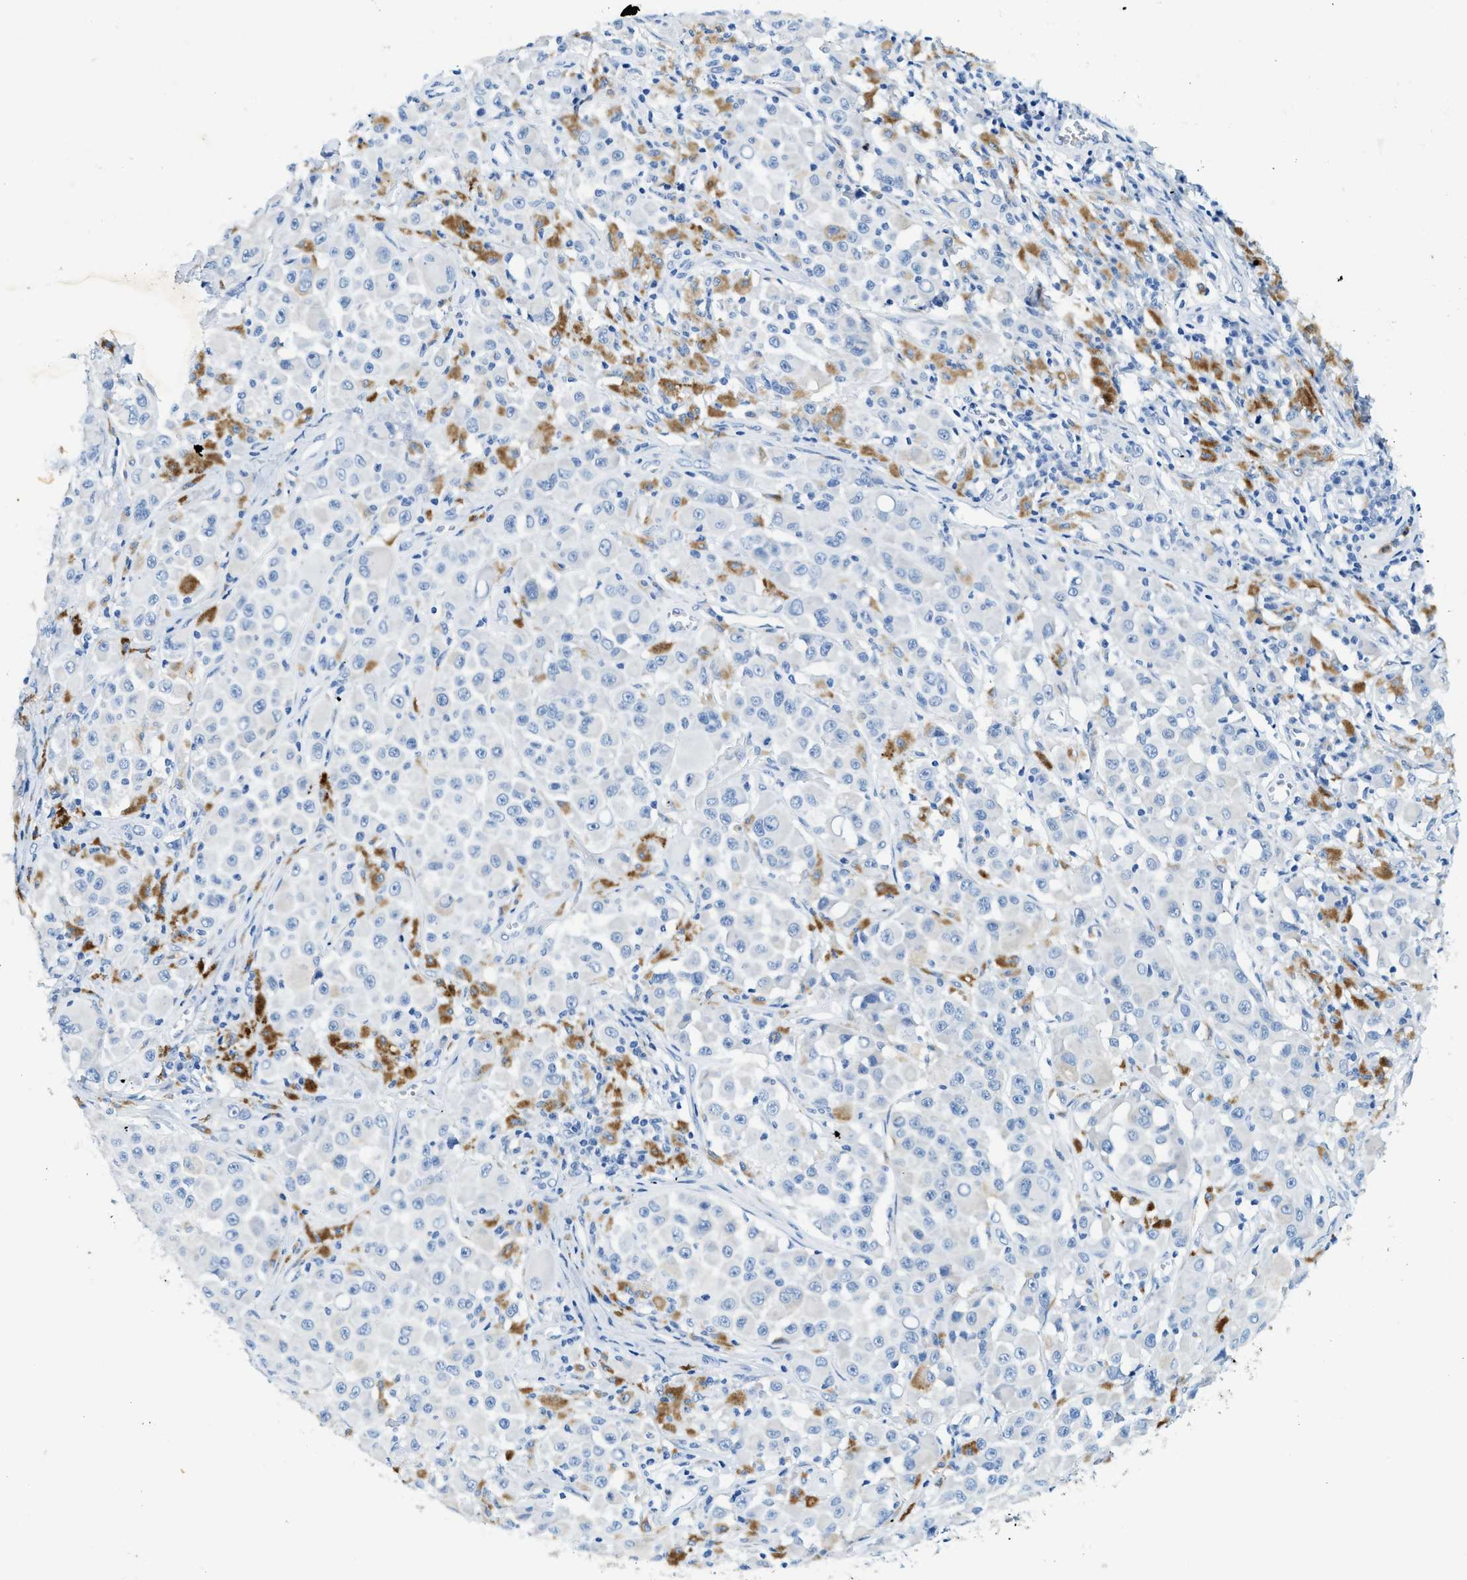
{"staining": {"intensity": "negative", "quantity": "none", "location": "none"}, "tissue": "melanoma", "cell_type": "Tumor cells", "image_type": "cancer", "snomed": [{"axis": "morphology", "description": "Malignant melanoma, NOS"}, {"axis": "topography", "description": "Skin"}], "caption": "Immunohistochemical staining of malignant melanoma shows no significant staining in tumor cells. The staining was performed using DAB (3,3'-diaminobenzidine) to visualize the protein expression in brown, while the nuclei were stained in blue with hematoxylin (Magnification: 20x).", "gene": "ZDHHC13", "patient": {"sex": "male", "age": 84}}